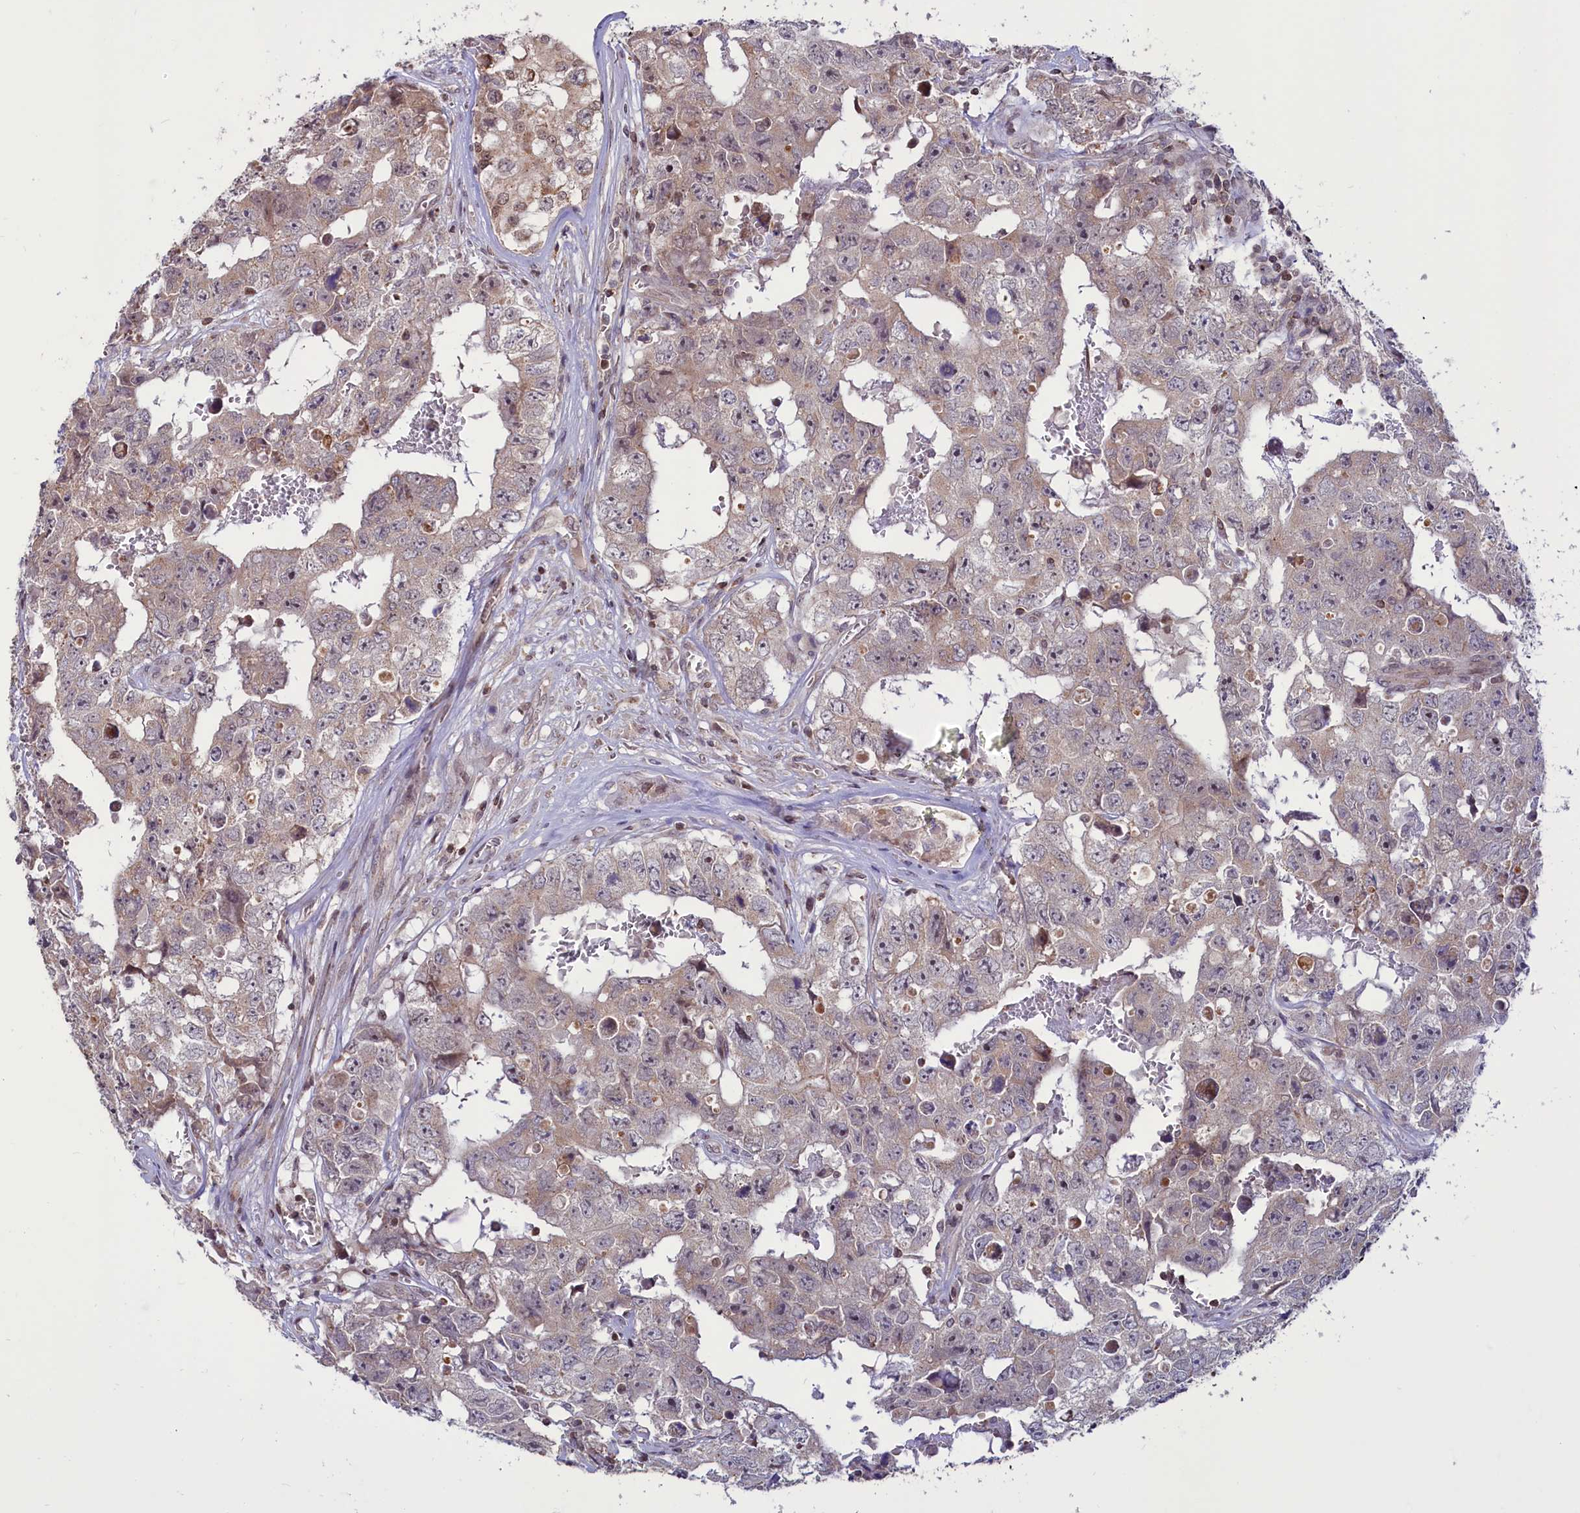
{"staining": {"intensity": "negative", "quantity": "none", "location": "none"}, "tissue": "testis cancer", "cell_type": "Tumor cells", "image_type": "cancer", "snomed": [{"axis": "morphology", "description": "Carcinoma, Embryonal, NOS"}, {"axis": "topography", "description": "Testis"}], "caption": "Testis embryonal carcinoma was stained to show a protein in brown. There is no significant staining in tumor cells.", "gene": "PHC3", "patient": {"sex": "male", "age": 17}}